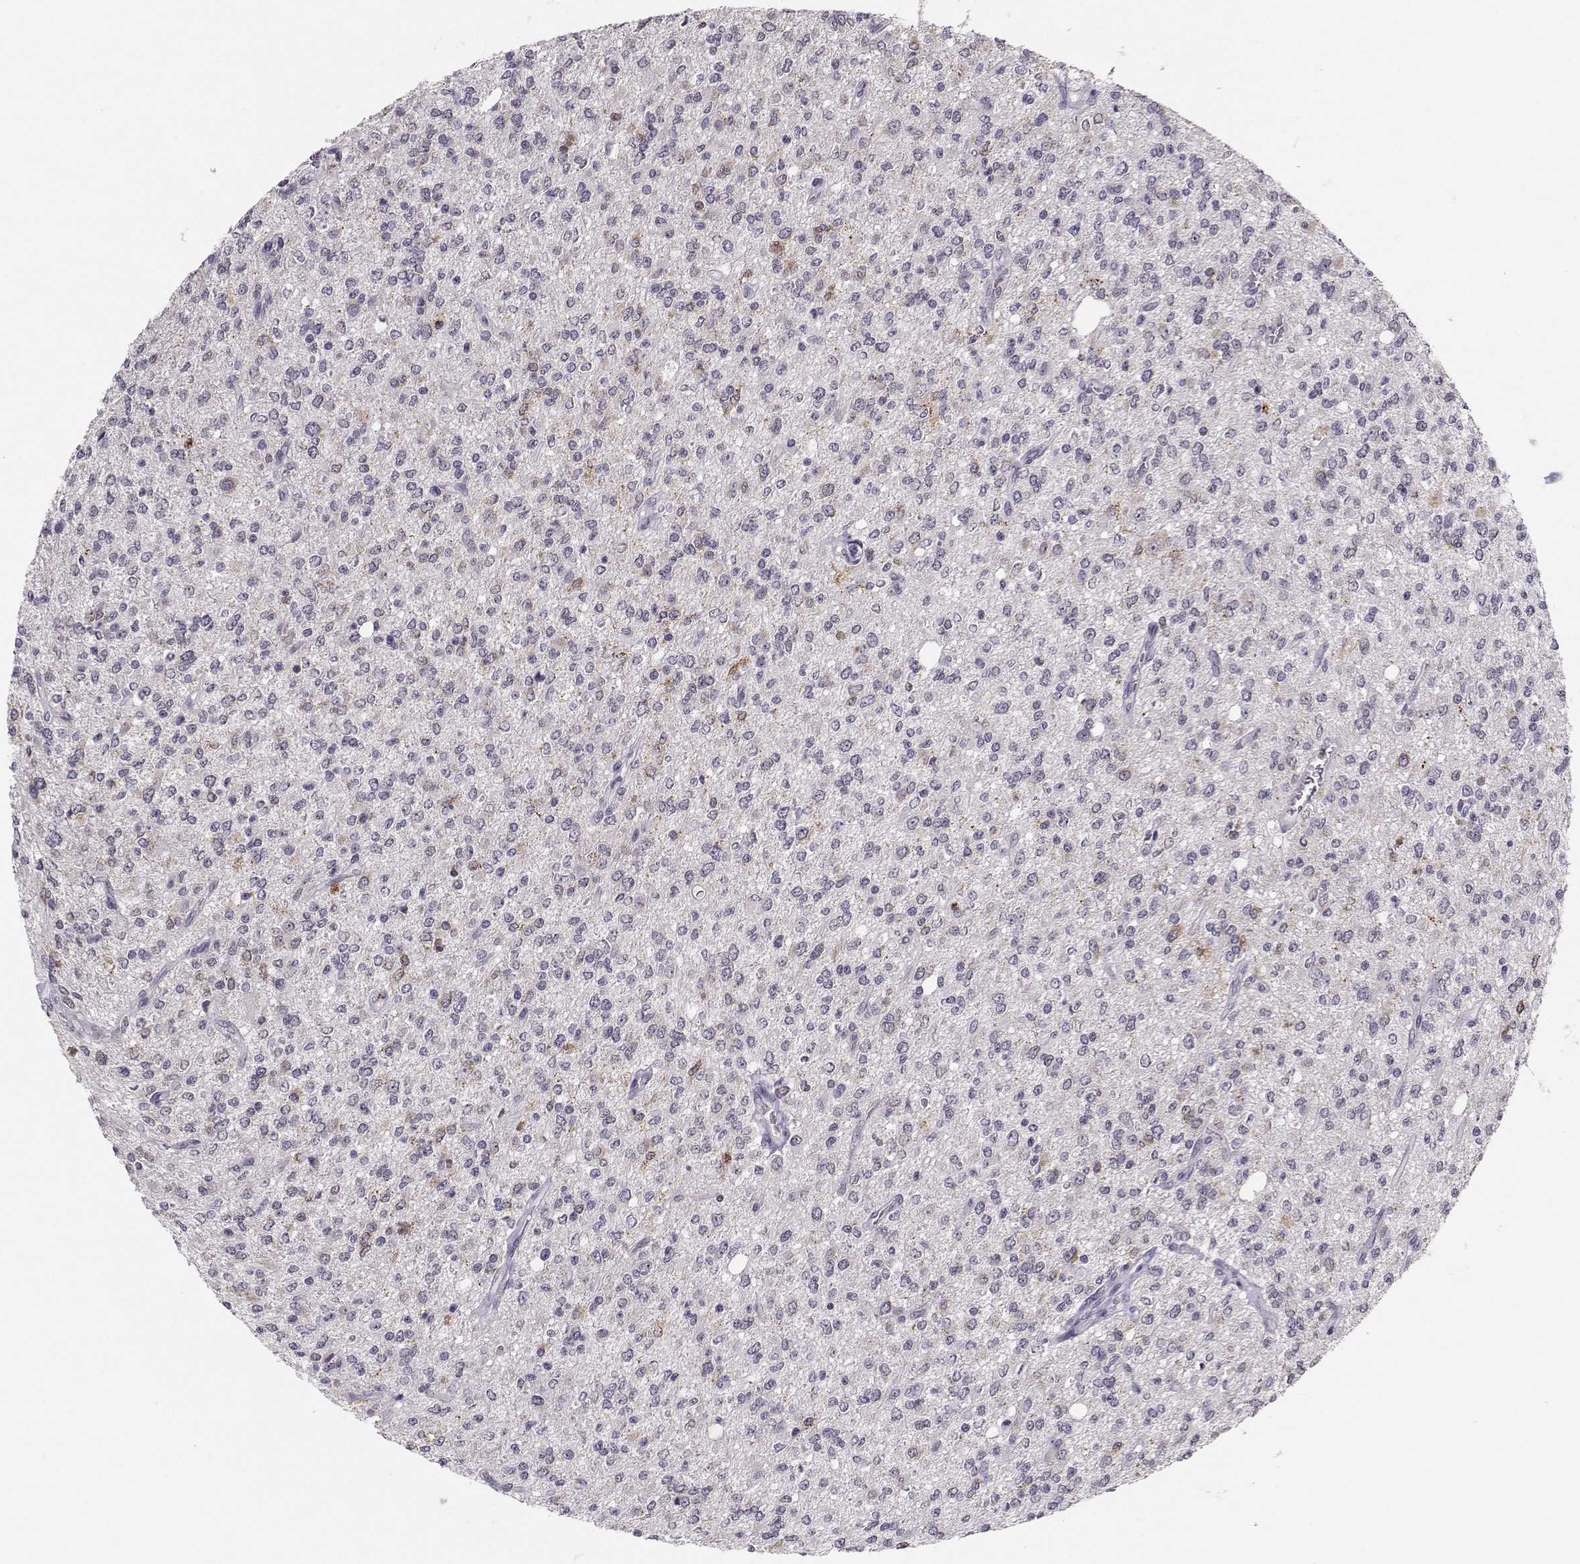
{"staining": {"intensity": "negative", "quantity": "none", "location": "none"}, "tissue": "glioma", "cell_type": "Tumor cells", "image_type": "cancer", "snomed": [{"axis": "morphology", "description": "Glioma, malignant, Low grade"}, {"axis": "topography", "description": "Brain"}], "caption": "Micrograph shows no significant protein expression in tumor cells of malignant low-grade glioma.", "gene": "HTR7", "patient": {"sex": "male", "age": 67}}